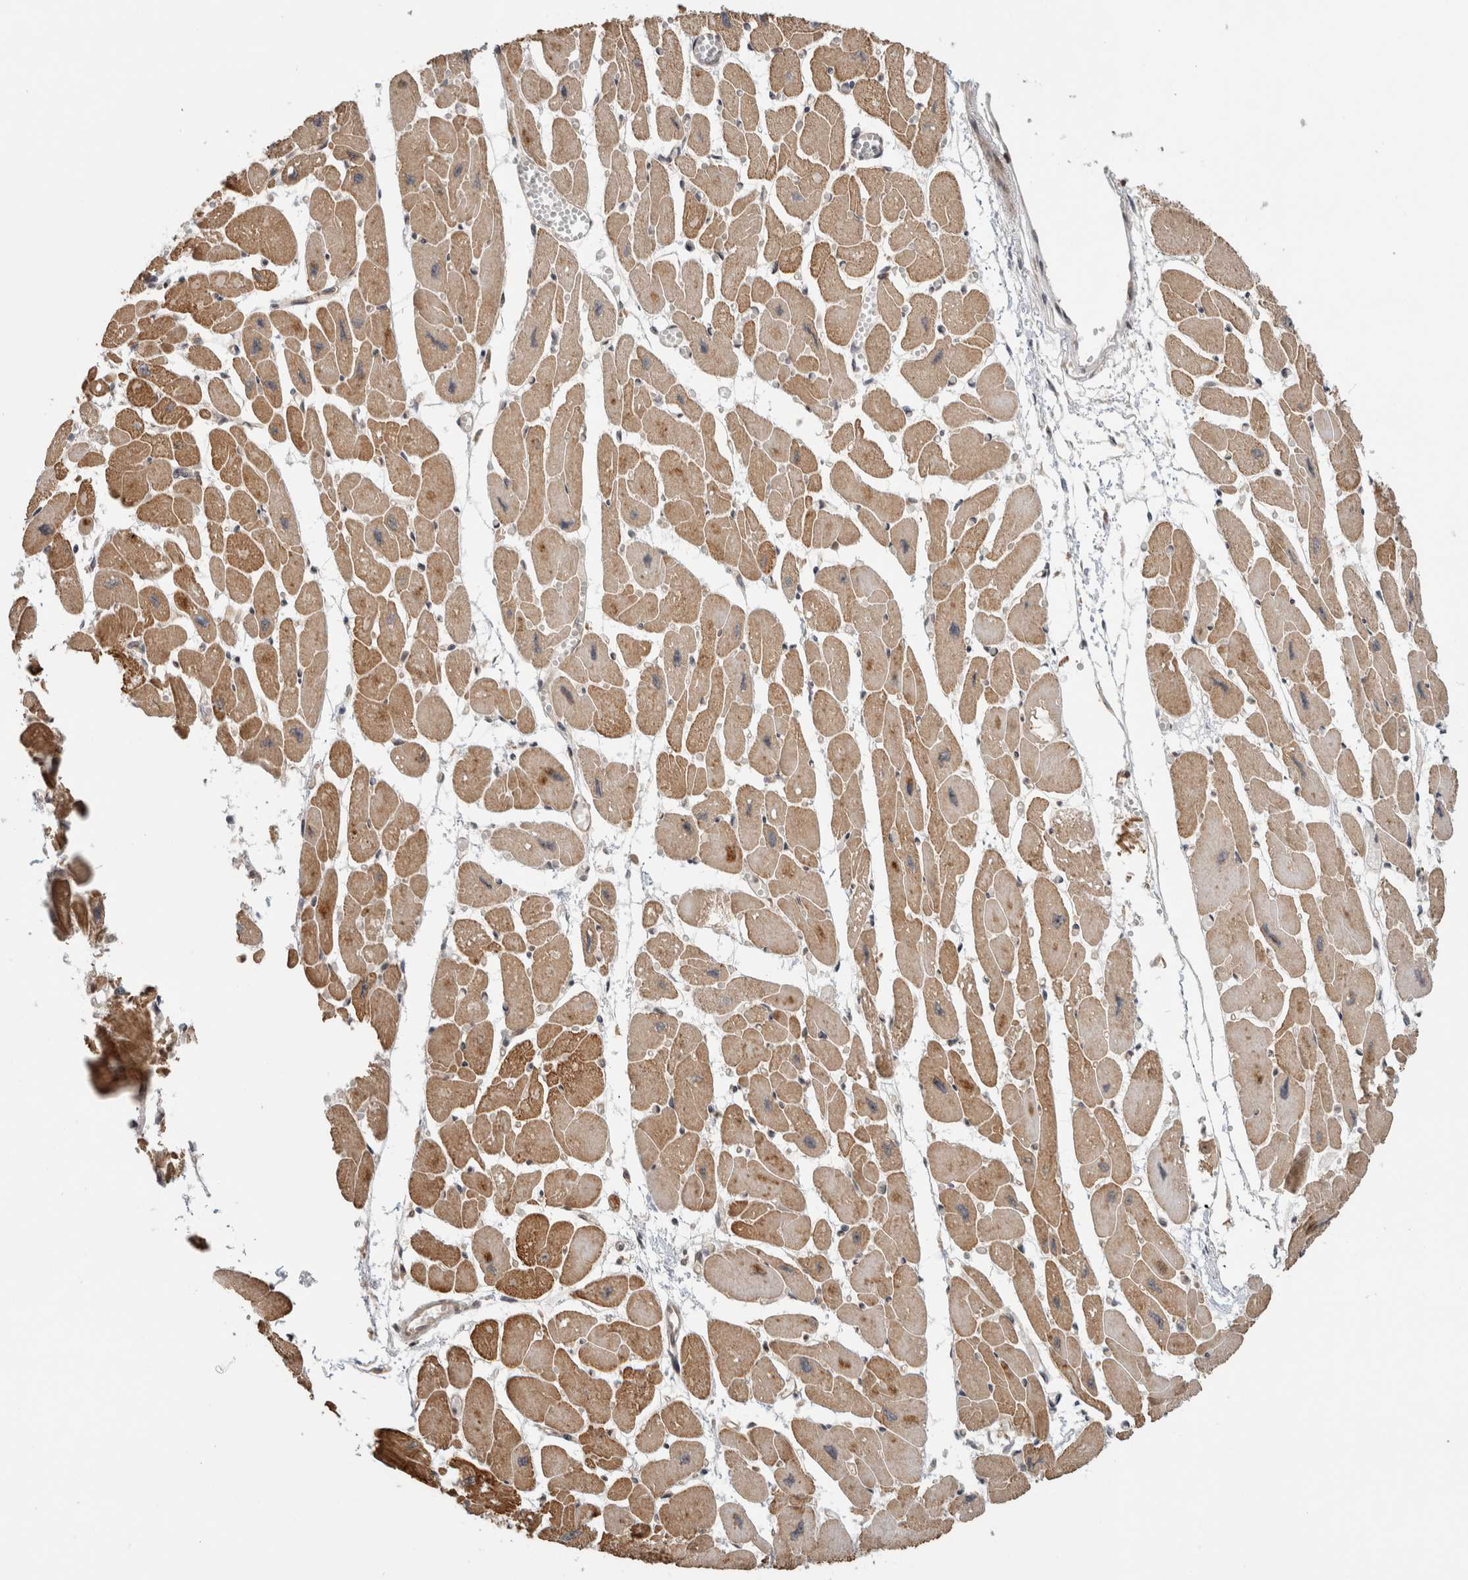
{"staining": {"intensity": "moderate", "quantity": ">75%", "location": "cytoplasmic/membranous,nuclear"}, "tissue": "heart muscle", "cell_type": "Cardiomyocytes", "image_type": "normal", "snomed": [{"axis": "morphology", "description": "Normal tissue, NOS"}, {"axis": "topography", "description": "Heart"}], "caption": "Immunohistochemical staining of unremarkable heart muscle demonstrates >75% levels of moderate cytoplasmic/membranous,nuclear protein positivity in about >75% of cardiomyocytes.", "gene": "WASF2", "patient": {"sex": "female", "age": 54}}